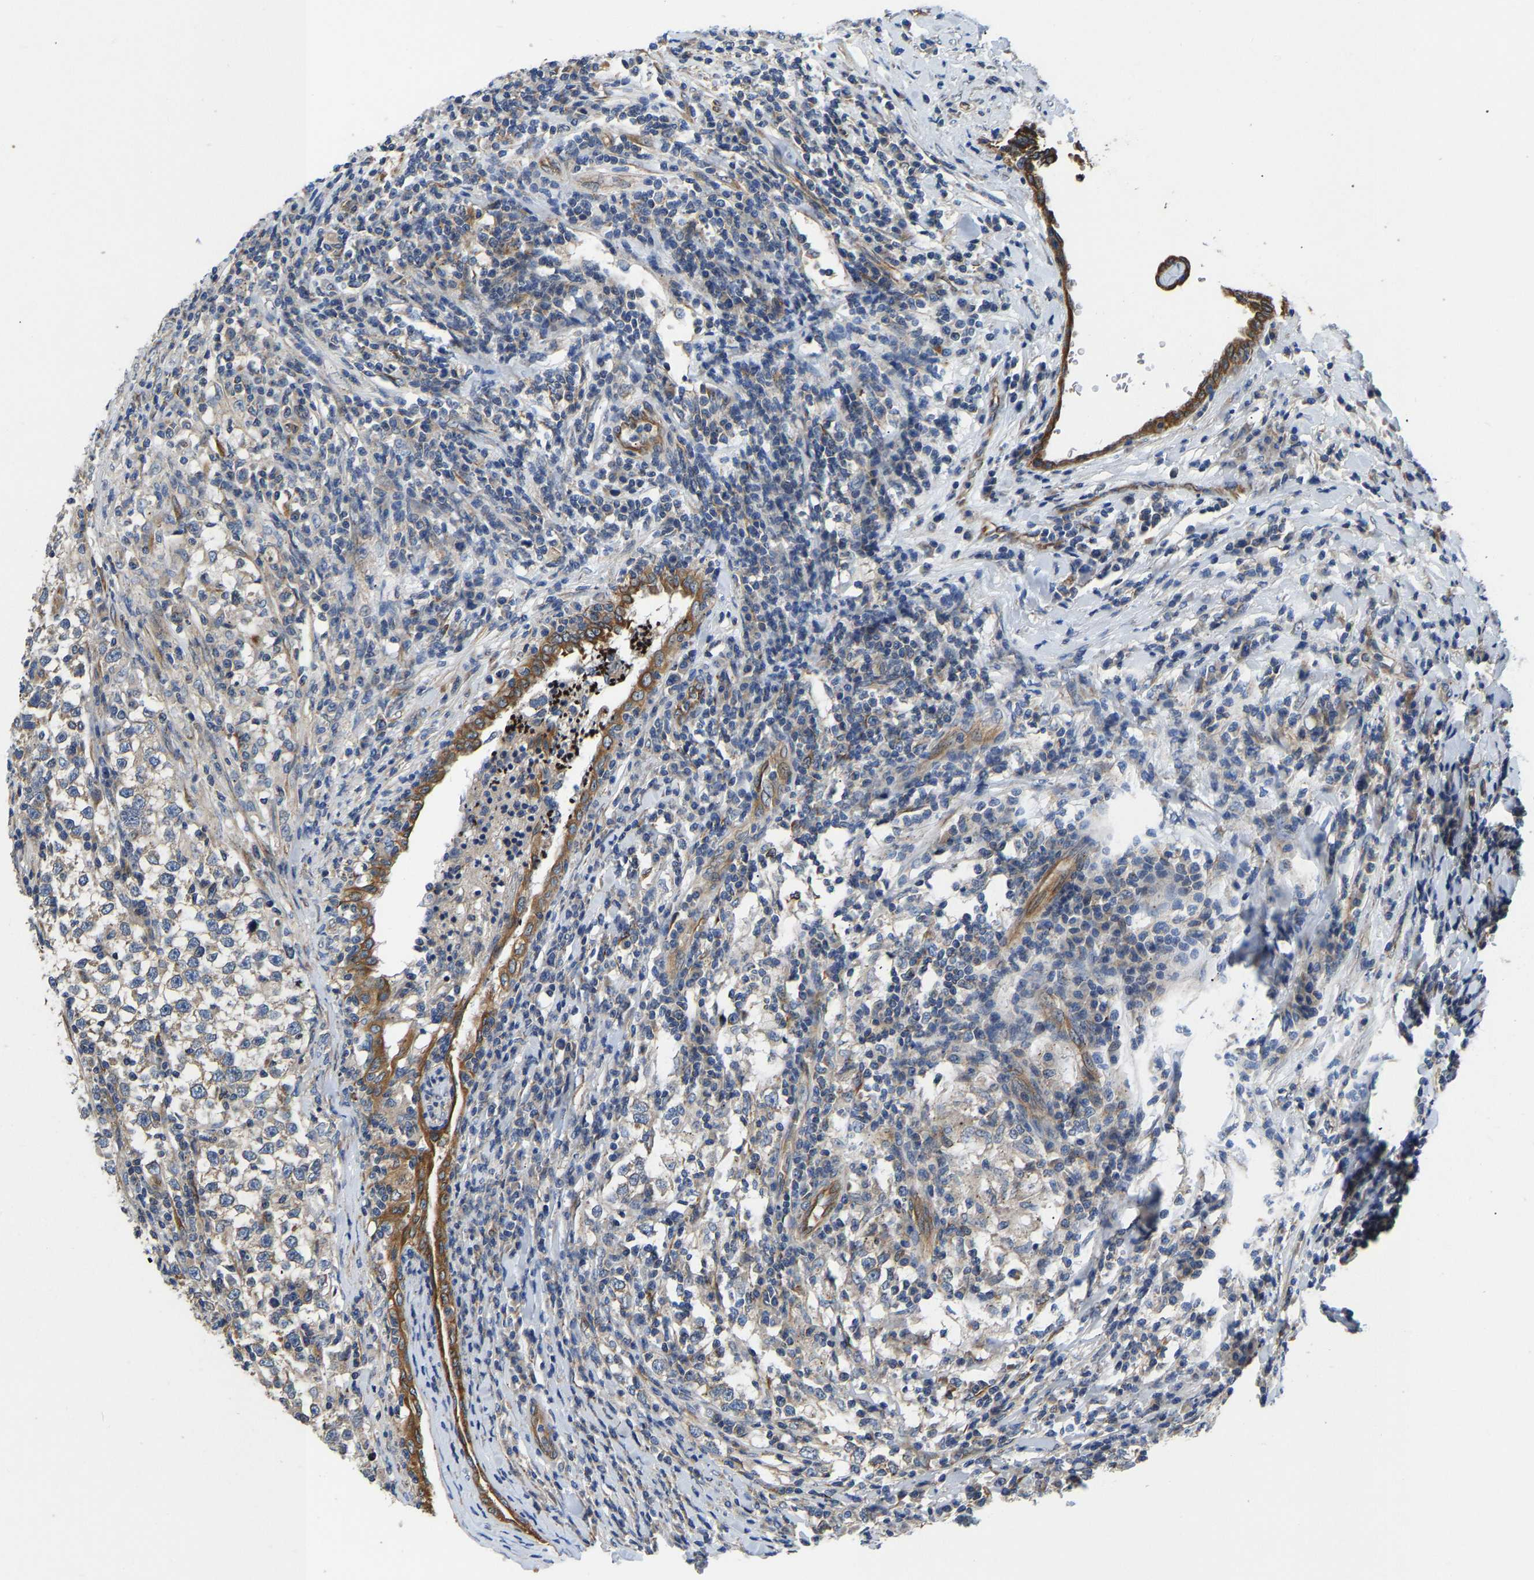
{"staining": {"intensity": "weak", "quantity": "25%-75%", "location": "cytoplasmic/membranous"}, "tissue": "testis cancer", "cell_type": "Tumor cells", "image_type": "cancer", "snomed": [{"axis": "morphology", "description": "Normal tissue, NOS"}, {"axis": "morphology", "description": "Seminoma, NOS"}, {"axis": "topography", "description": "Testis"}], "caption": "Immunohistochemistry (IHC) photomicrograph of neoplastic tissue: seminoma (testis) stained using immunohistochemistry displays low levels of weak protein expression localized specifically in the cytoplasmic/membranous of tumor cells, appearing as a cytoplasmic/membranous brown color.", "gene": "ARL6IP5", "patient": {"sex": "male", "age": 43}}